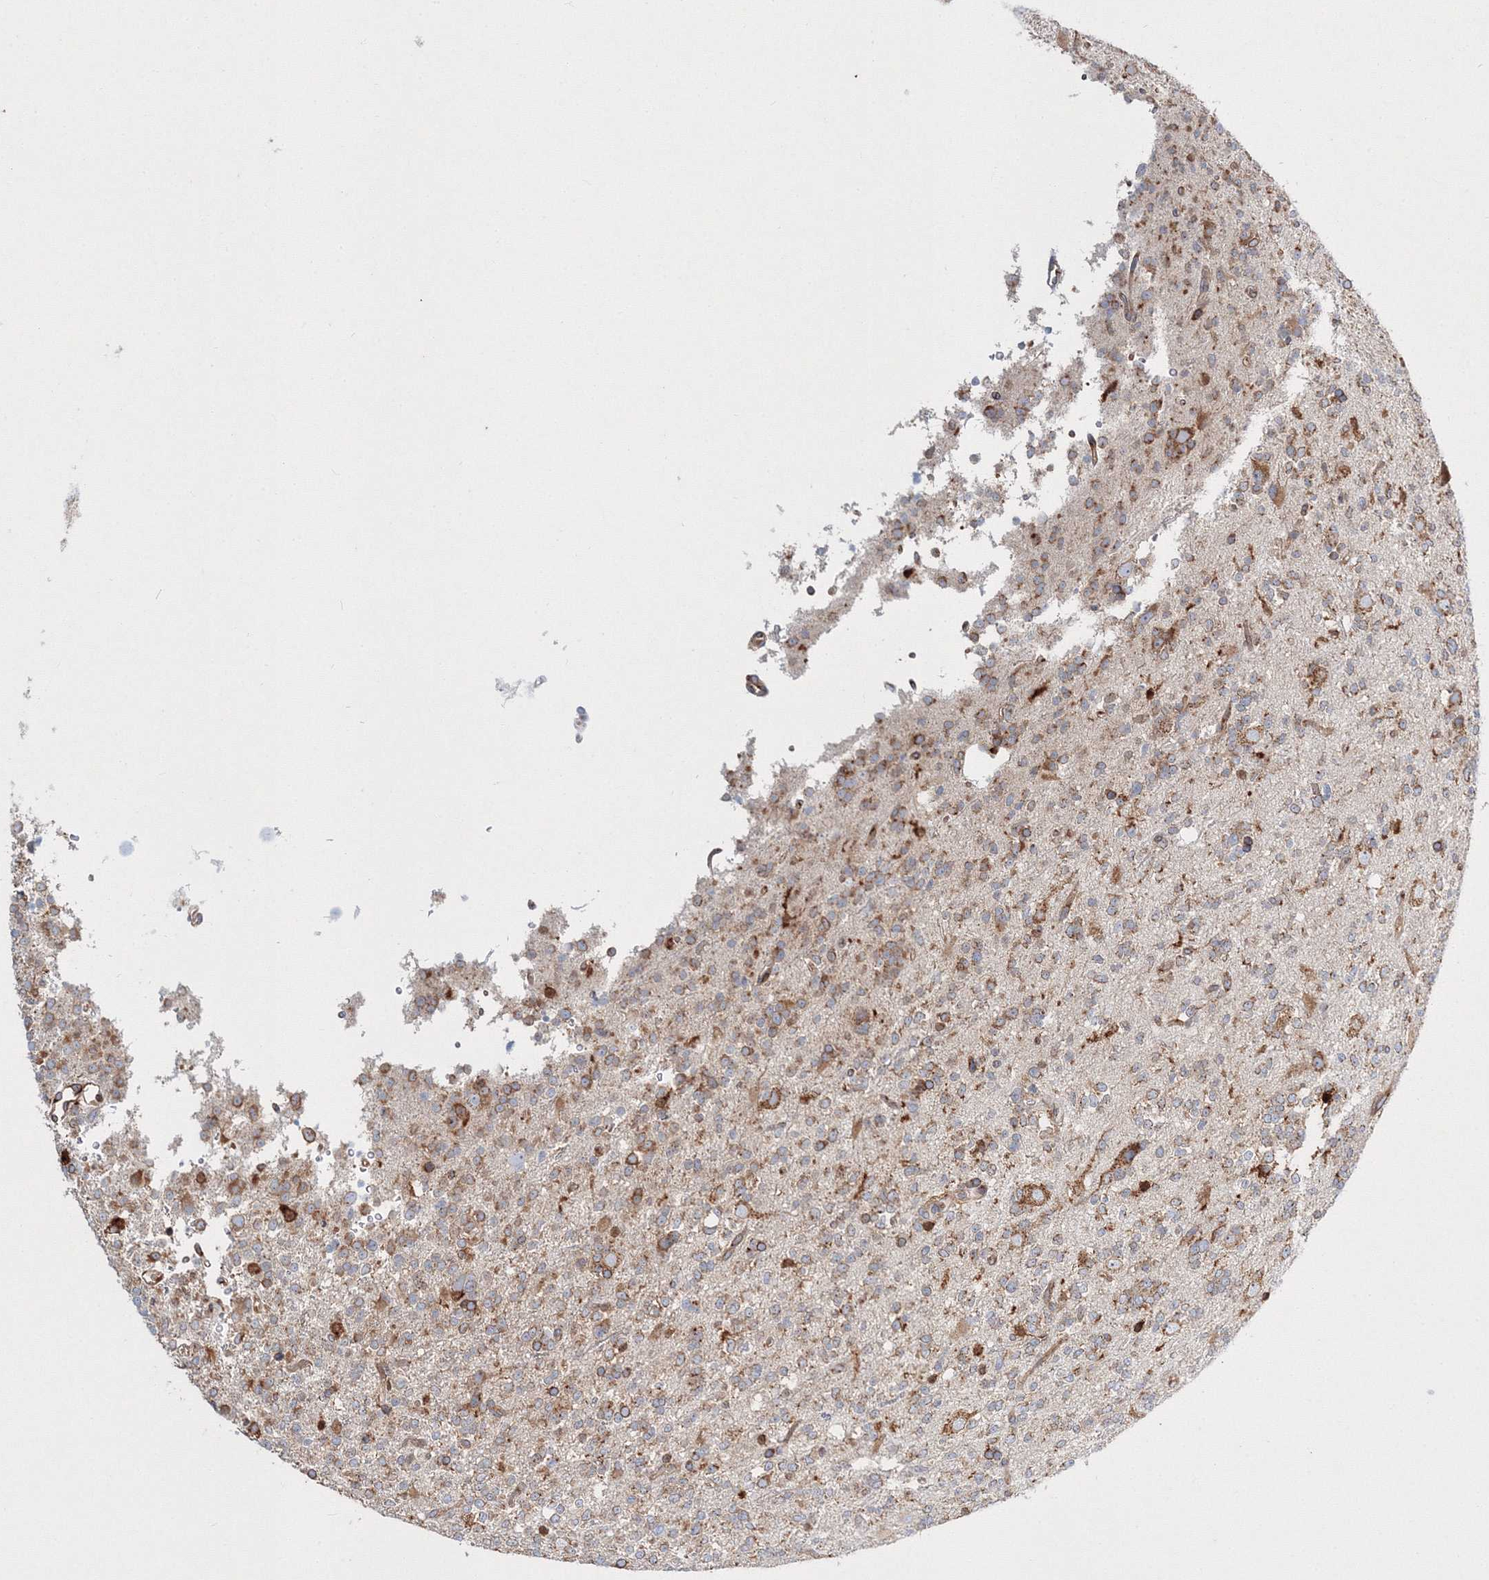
{"staining": {"intensity": "moderate", "quantity": "<25%", "location": "cytoplasmic/membranous"}, "tissue": "glioma", "cell_type": "Tumor cells", "image_type": "cancer", "snomed": [{"axis": "morphology", "description": "Glioma, malignant, High grade"}, {"axis": "topography", "description": "Brain"}], "caption": "High-grade glioma (malignant) tissue displays moderate cytoplasmic/membranous expression in approximately <25% of tumor cells", "gene": "ARCN1", "patient": {"sex": "female", "age": 62}}